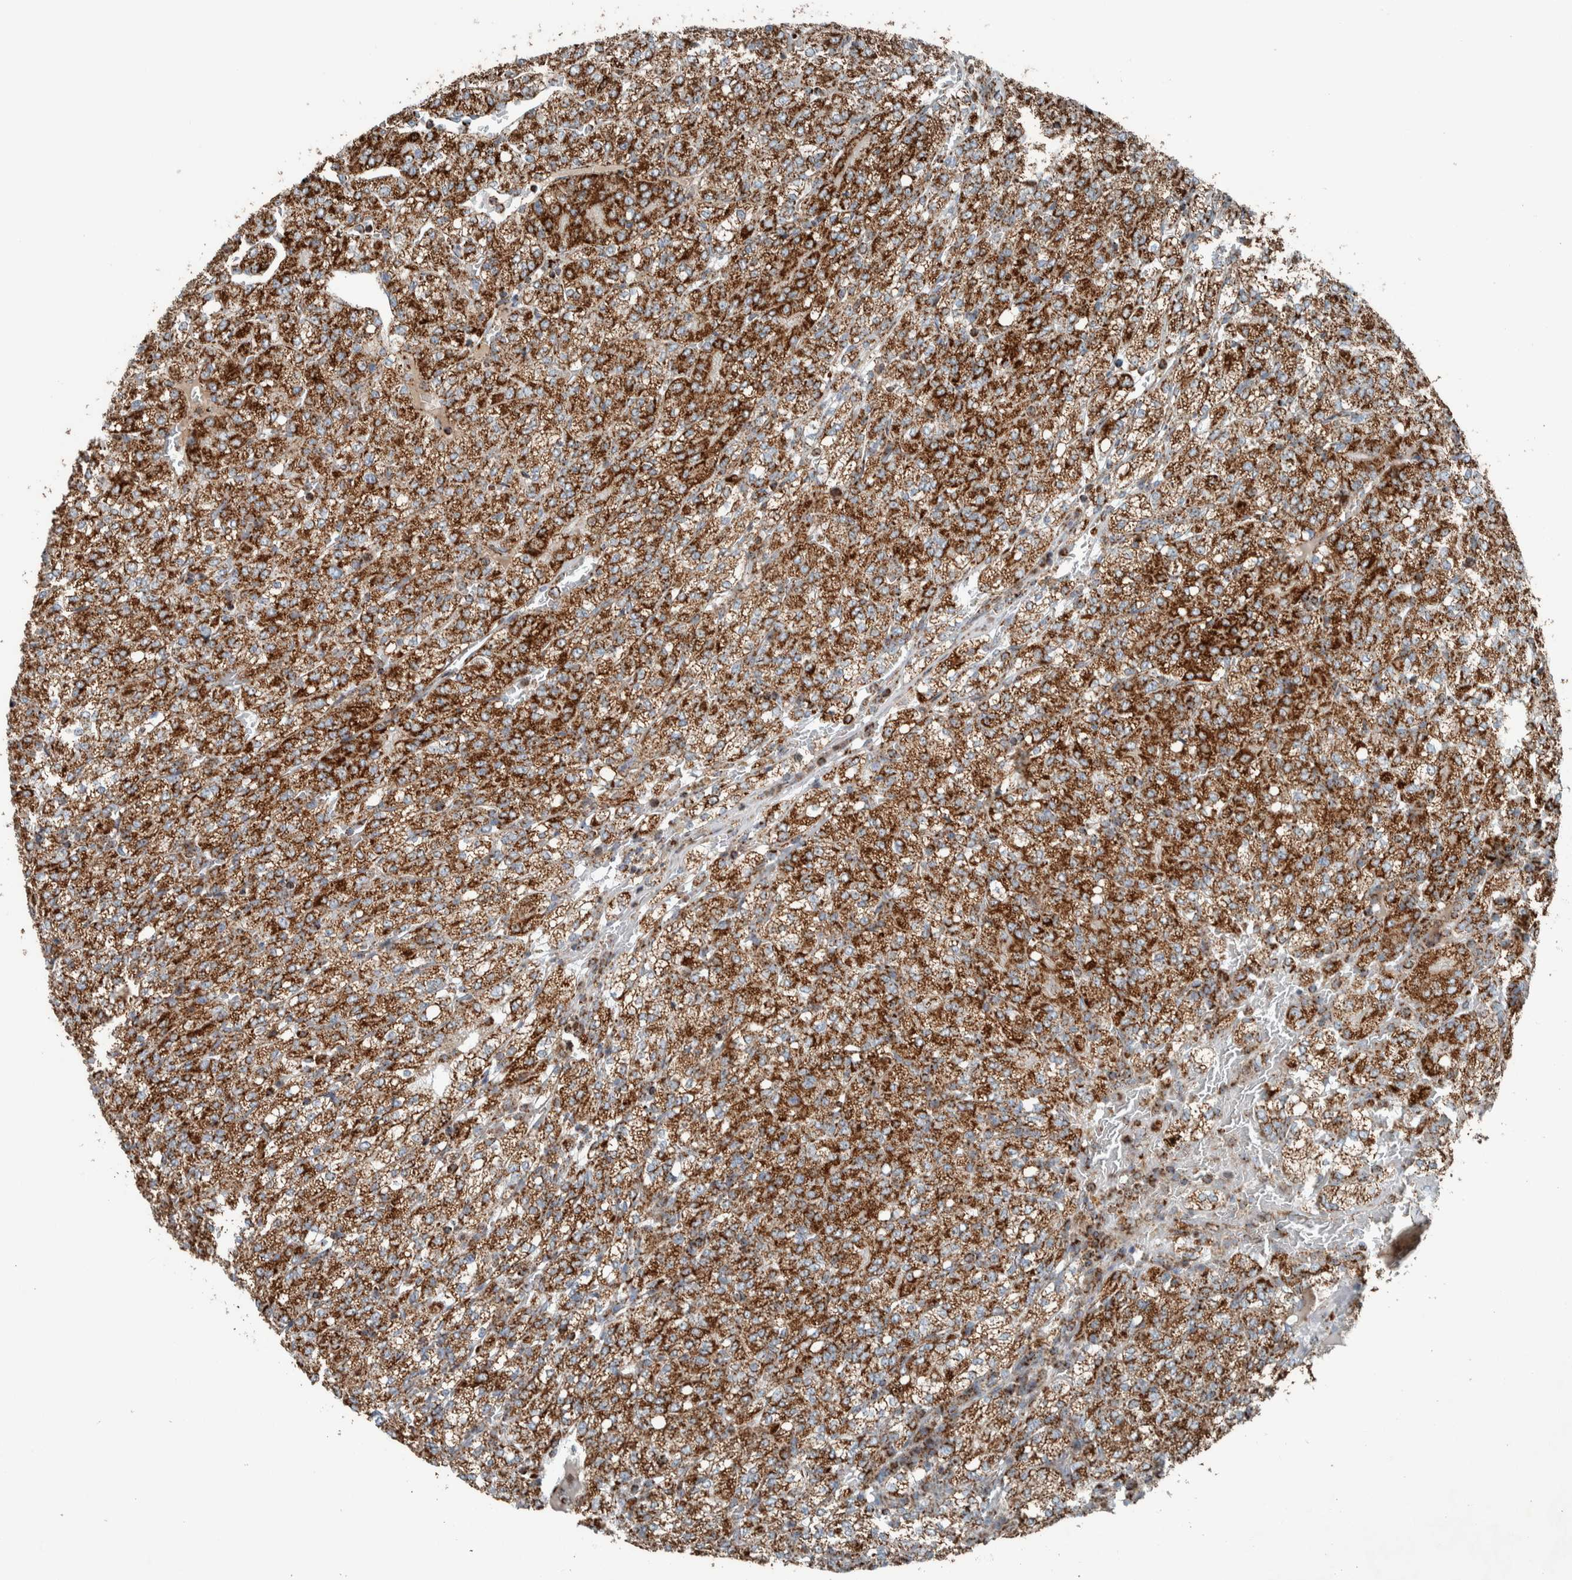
{"staining": {"intensity": "strong", "quantity": ">75%", "location": "cytoplasmic/membranous"}, "tissue": "renal cancer", "cell_type": "Tumor cells", "image_type": "cancer", "snomed": [{"axis": "morphology", "description": "Adenocarcinoma, NOS"}, {"axis": "topography", "description": "Kidney"}], "caption": "Tumor cells exhibit strong cytoplasmic/membranous positivity in approximately >75% of cells in renal cancer.", "gene": "CNTROB", "patient": {"sex": "male", "age": 77}}